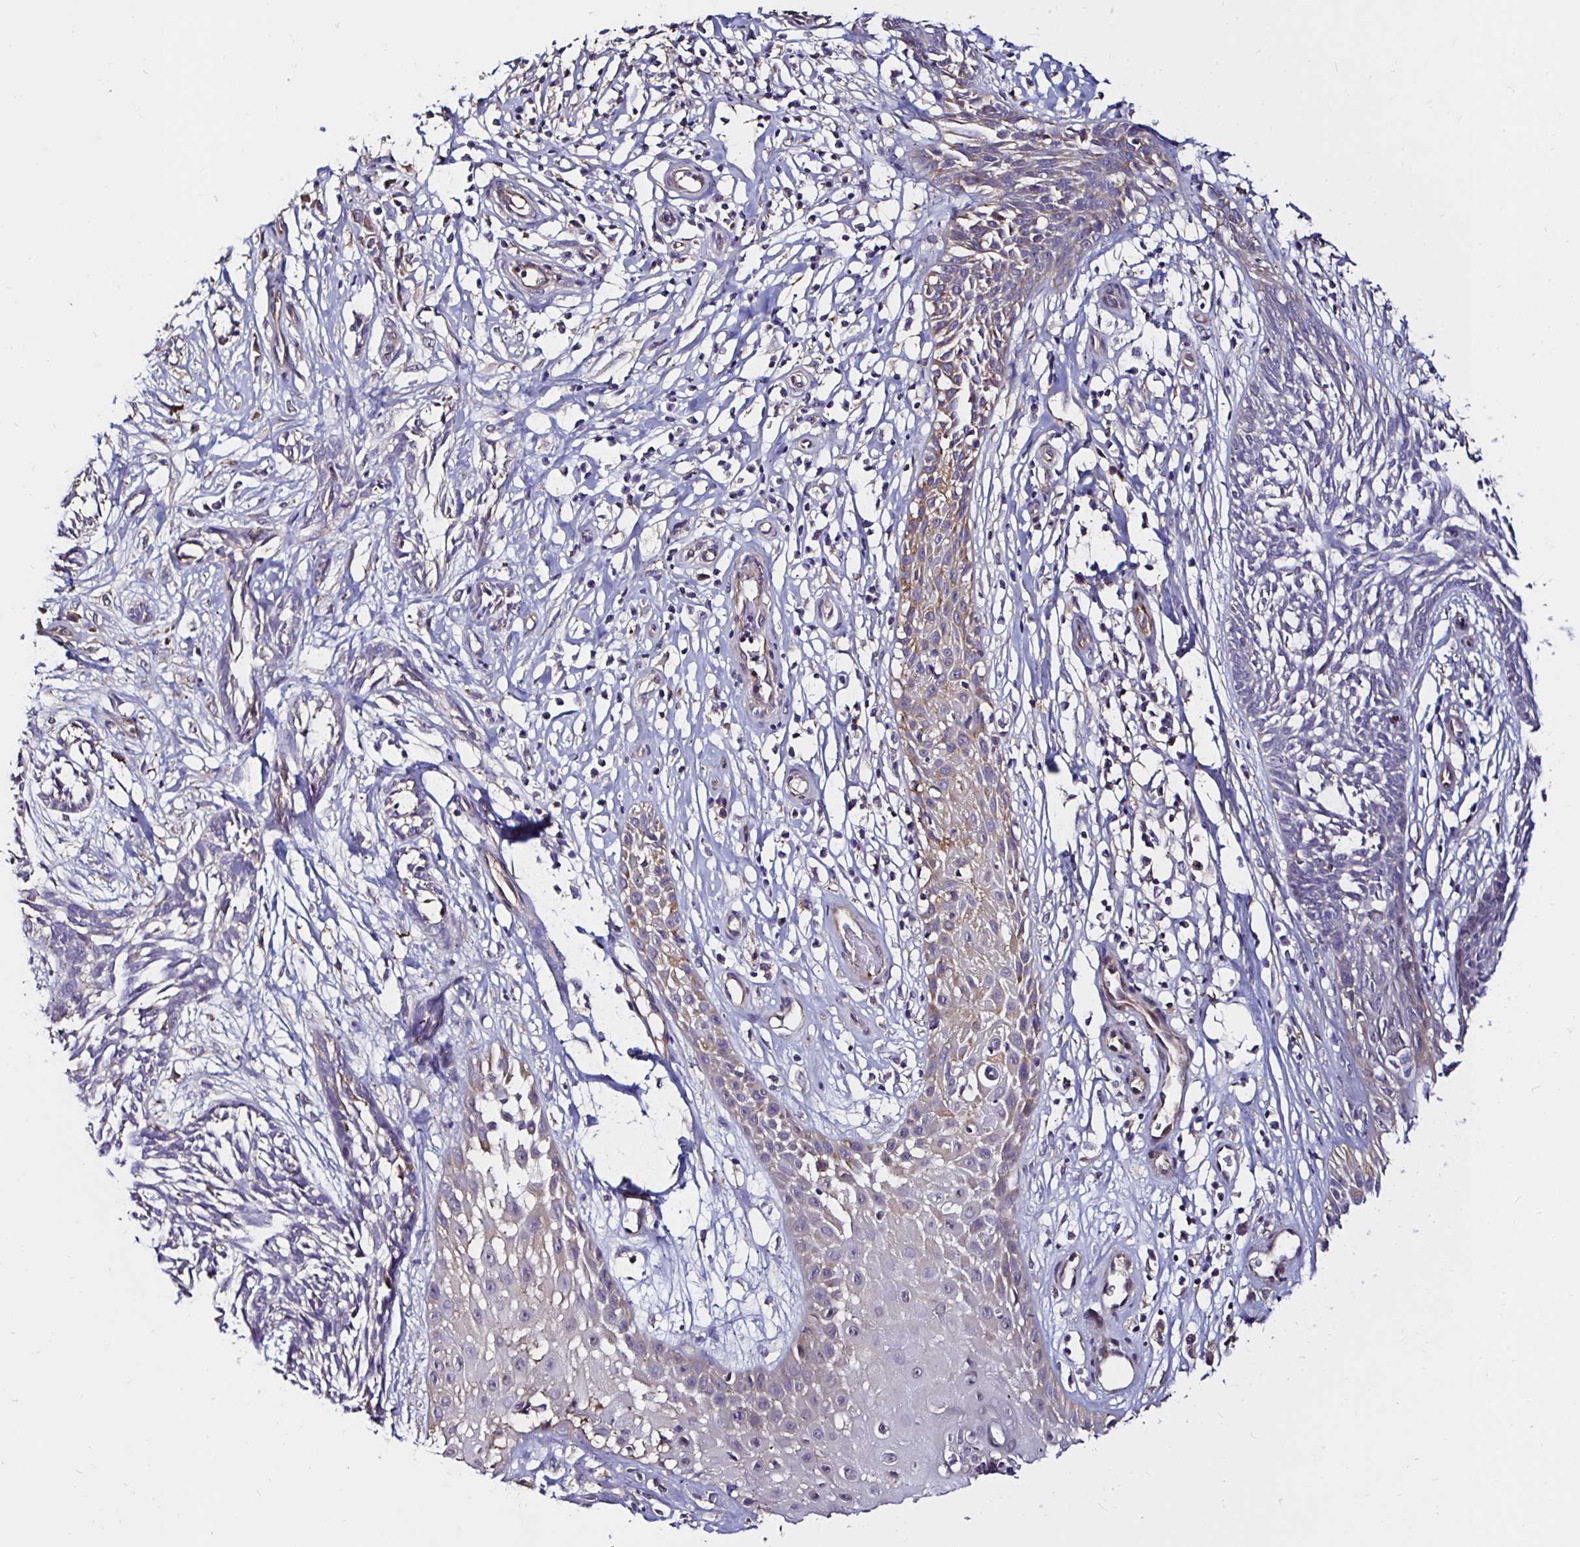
{"staining": {"intensity": "negative", "quantity": "none", "location": "none"}, "tissue": "skin cancer", "cell_type": "Tumor cells", "image_type": "cancer", "snomed": [{"axis": "morphology", "description": "Basal cell carcinoma"}, {"axis": "topography", "description": "Skin"}, {"axis": "topography", "description": "Skin, foot"}], "caption": "This is an IHC micrograph of human basal cell carcinoma (skin). There is no positivity in tumor cells.", "gene": "RSRP1", "patient": {"sex": "female", "age": 86}}